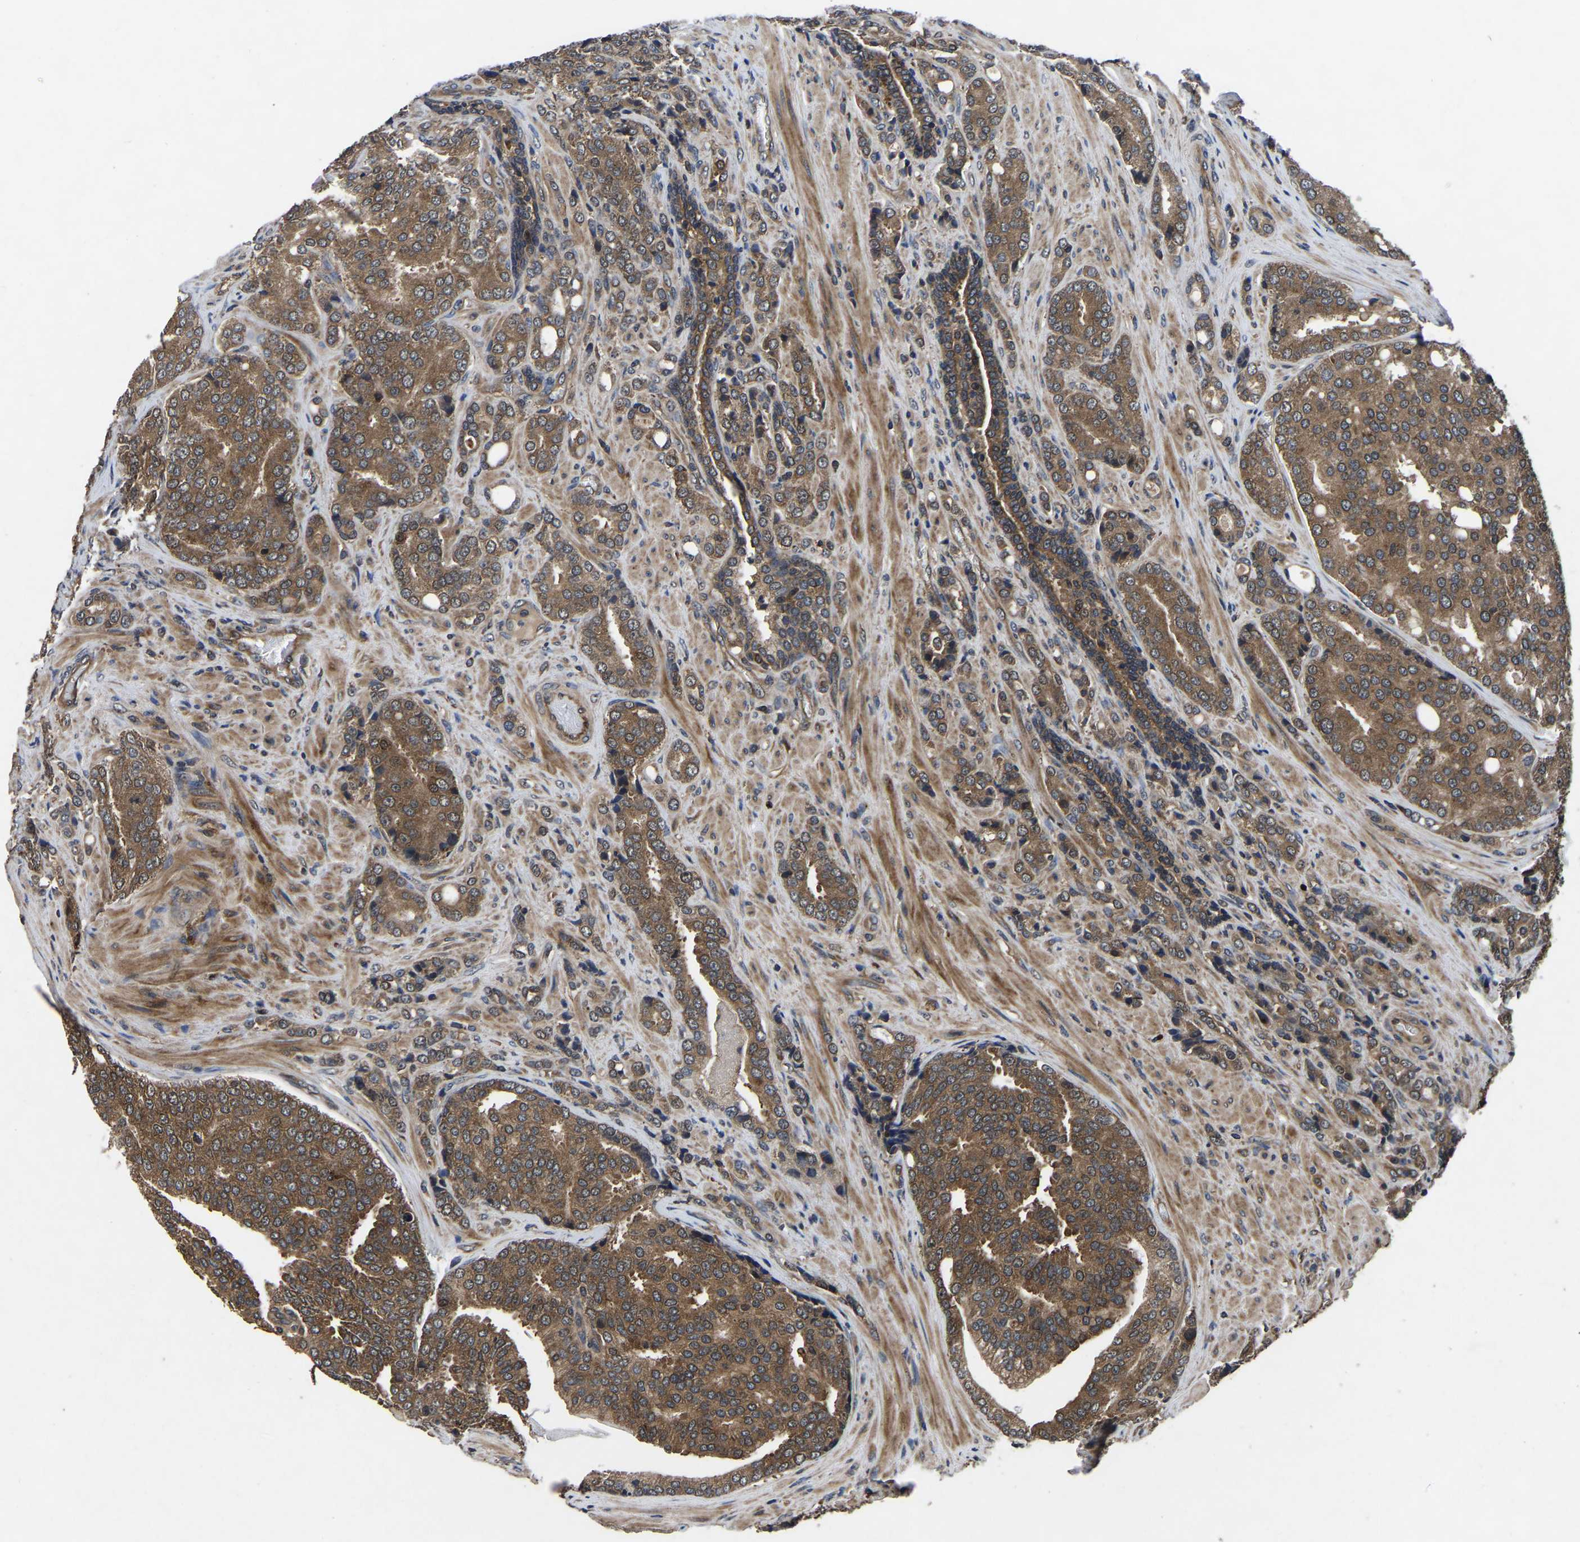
{"staining": {"intensity": "moderate", "quantity": ">75%", "location": "cytoplasmic/membranous"}, "tissue": "prostate cancer", "cell_type": "Tumor cells", "image_type": "cancer", "snomed": [{"axis": "morphology", "description": "Adenocarcinoma, High grade"}, {"axis": "topography", "description": "Prostate"}], "caption": "The immunohistochemical stain highlights moderate cytoplasmic/membranous expression in tumor cells of prostate adenocarcinoma (high-grade) tissue. (IHC, brightfield microscopy, high magnification).", "gene": "CRYZL1", "patient": {"sex": "male", "age": 50}}